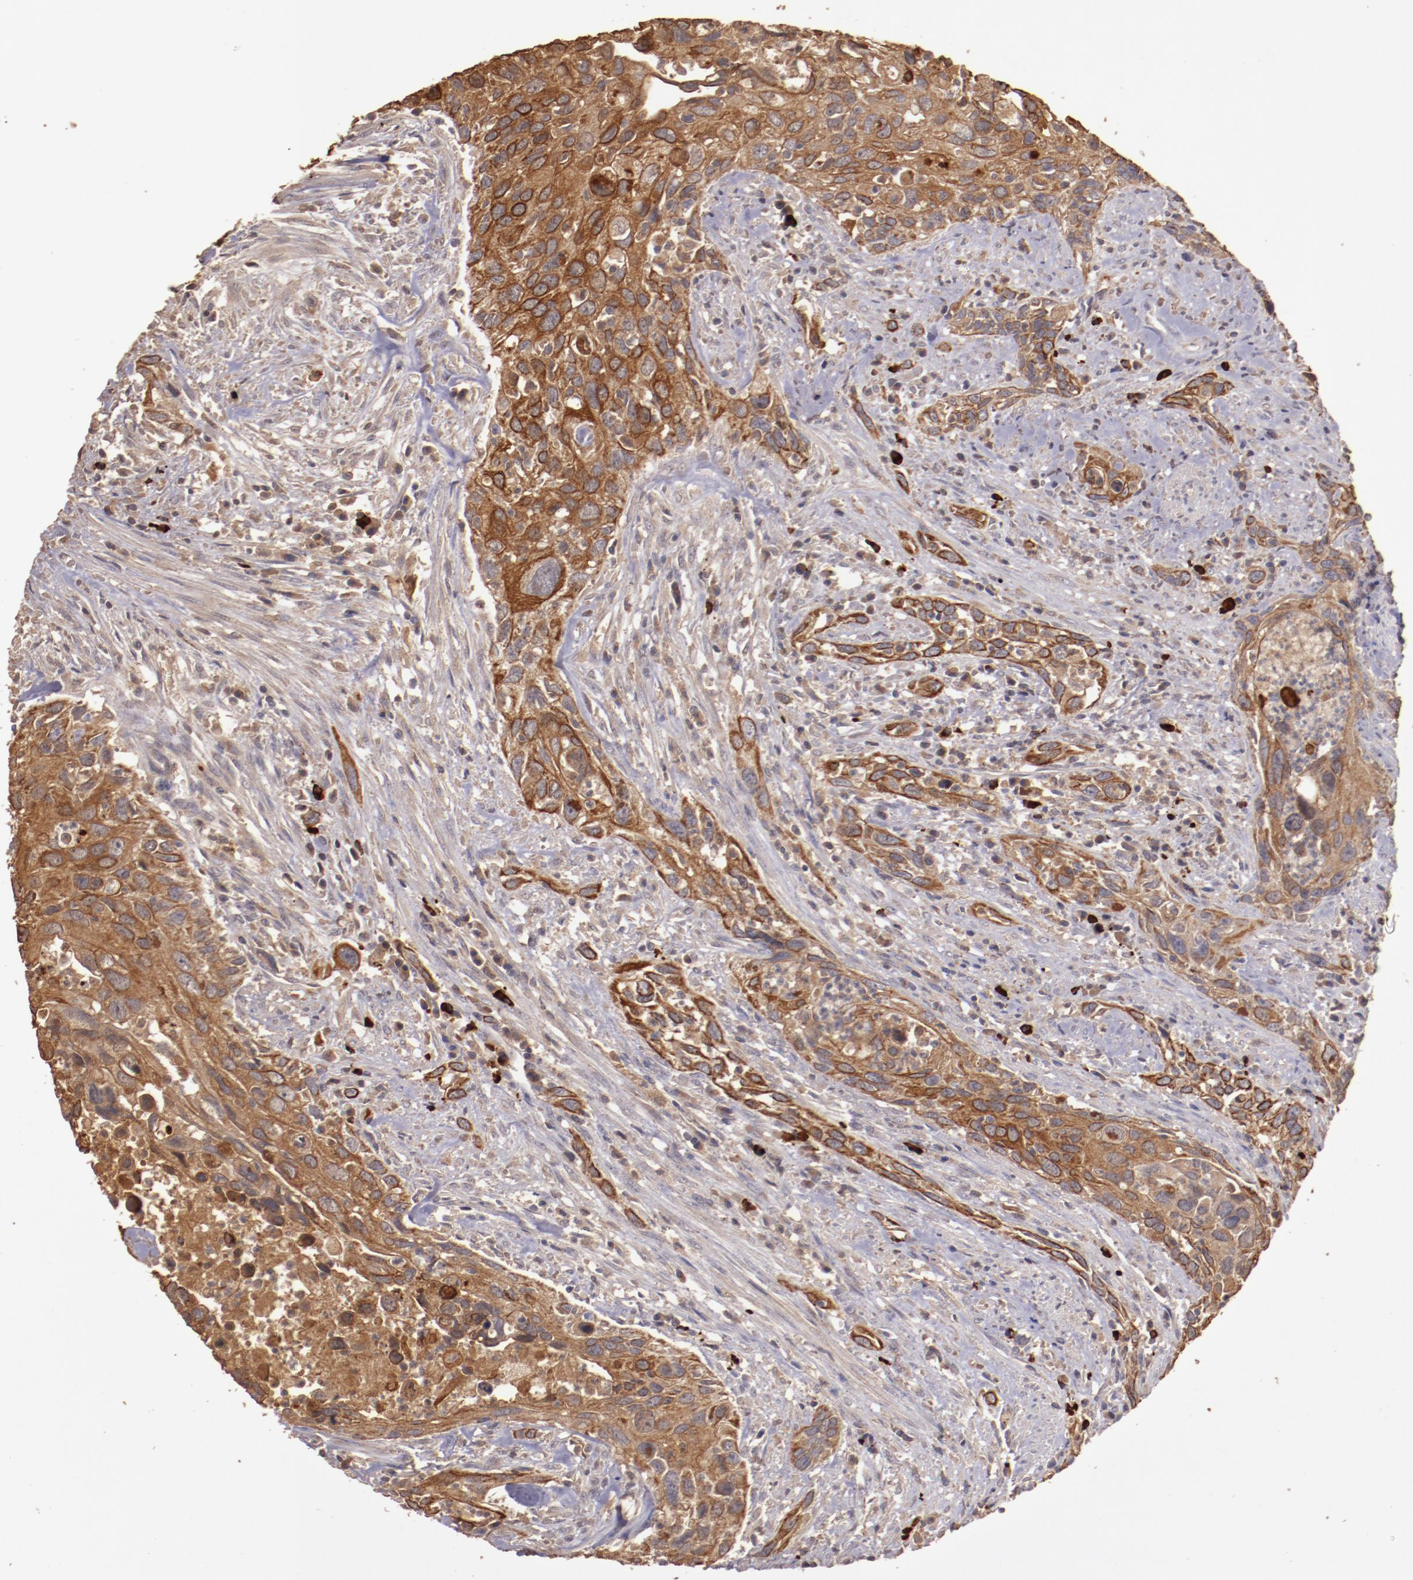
{"staining": {"intensity": "moderate", "quantity": ">75%", "location": "cytoplasmic/membranous"}, "tissue": "urothelial cancer", "cell_type": "Tumor cells", "image_type": "cancer", "snomed": [{"axis": "morphology", "description": "Urothelial carcinoma, High grade"}, {"axis": "topography", "description": "Urinary bladder"}], "caption": "Protein expression analysis of human high-grade urothelial carcinoma reveals moderate cytoplasmic/membranous expression in approximately >75% of tumor cells.", "gene": "SRRD", "patient": {"sex": "male", "age": 71}}